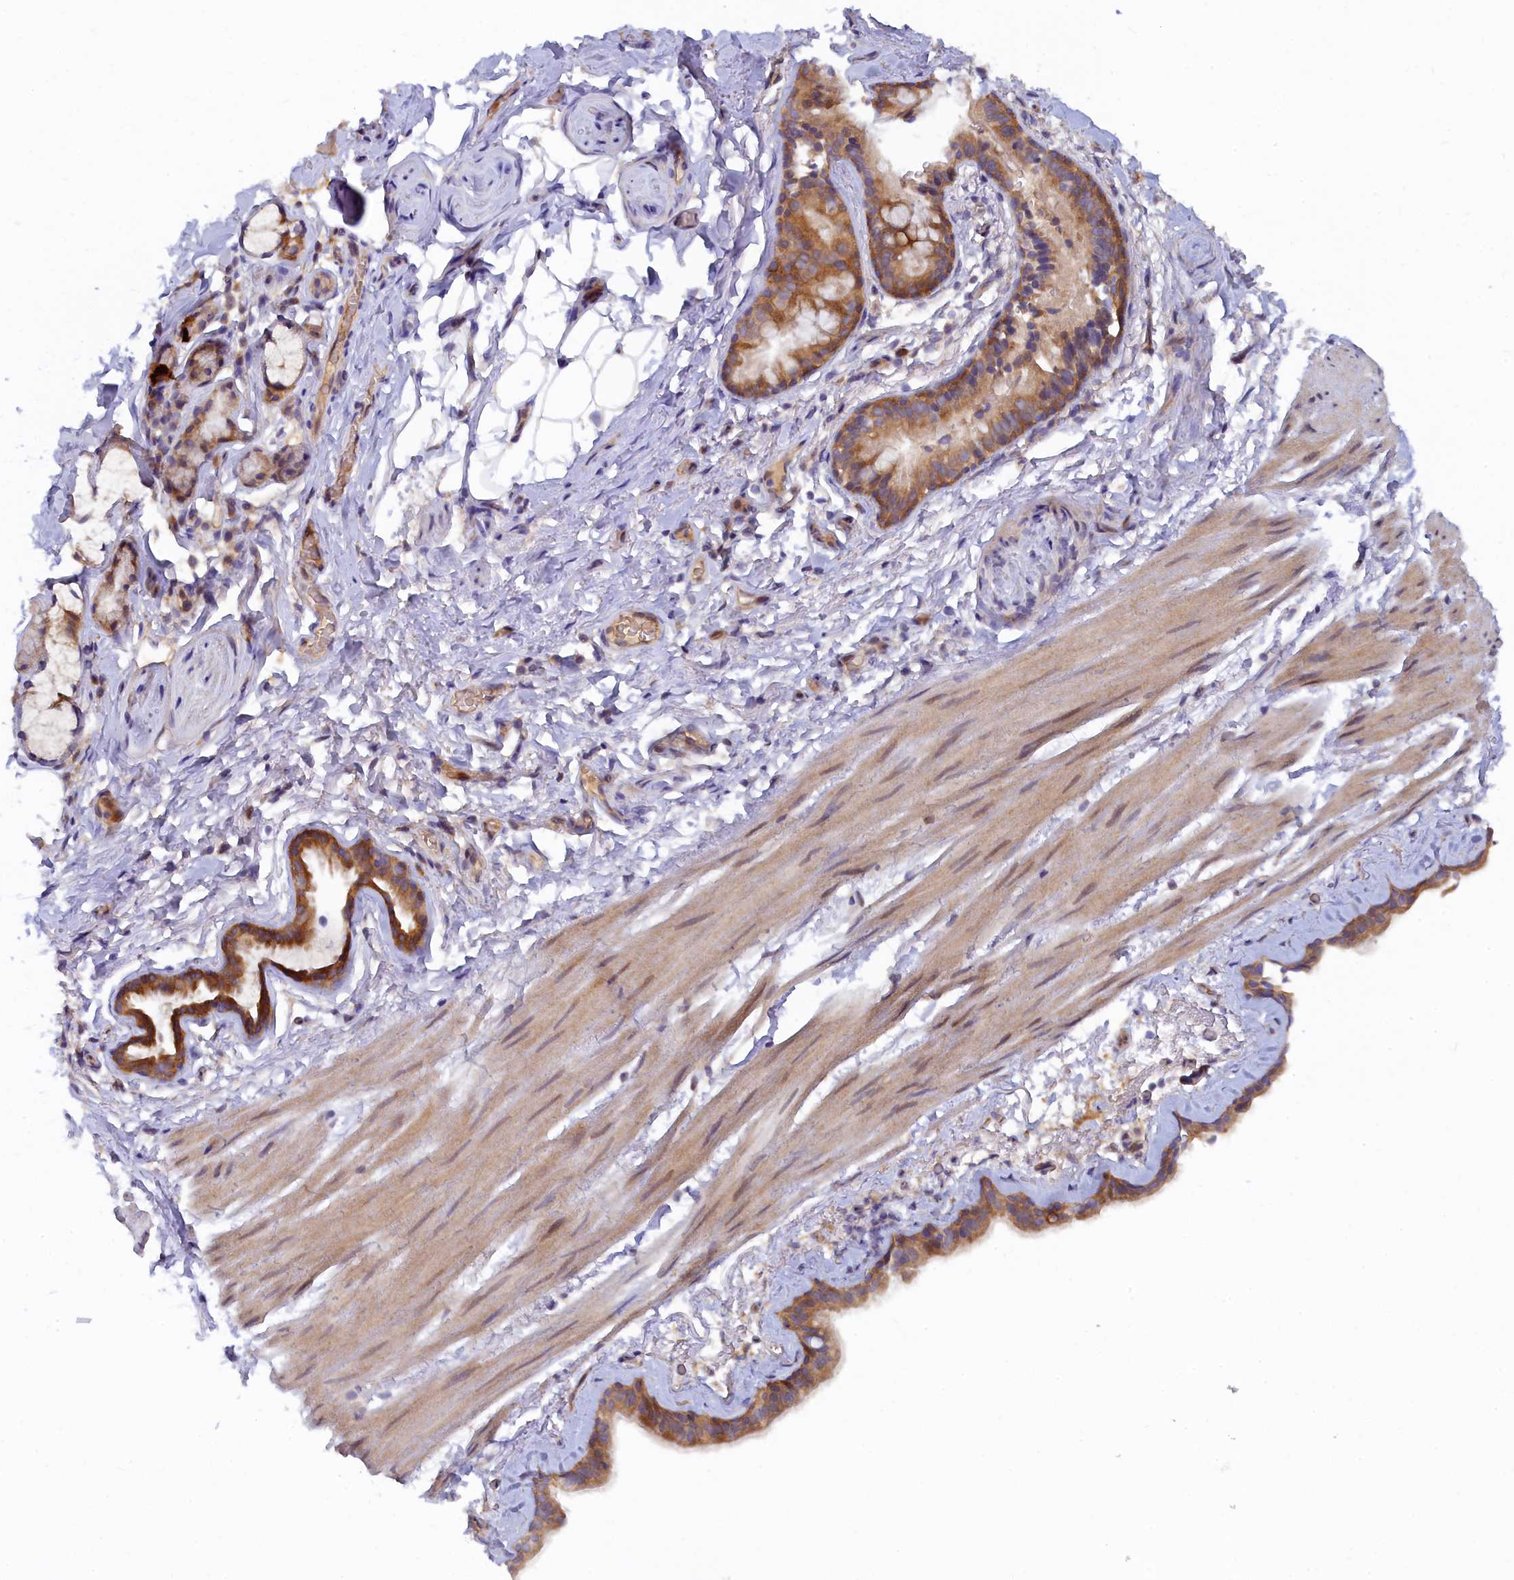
{"staining": {"intensity": "moderate", "quantity": ">75%", "location": "cytoplasmic/membranous"}, "tissue": "bronchus", "cell_type": "Respiratory epithelial cells", "image_type": "normal", "snomed": [{"axis": "morphology", "description": "Normal tissue, NOS"}, {"axis": "topography", "description": "Cartilage tissue"}], "caption": "Human bronchus stained for a protein (brown) reveals moderate cytoplasmic/membranous positive positivity in about >75% of respiratory epithelial cells.", "gene": "SPATA5L1", "patient": {"sex": "male", "age": 63}}